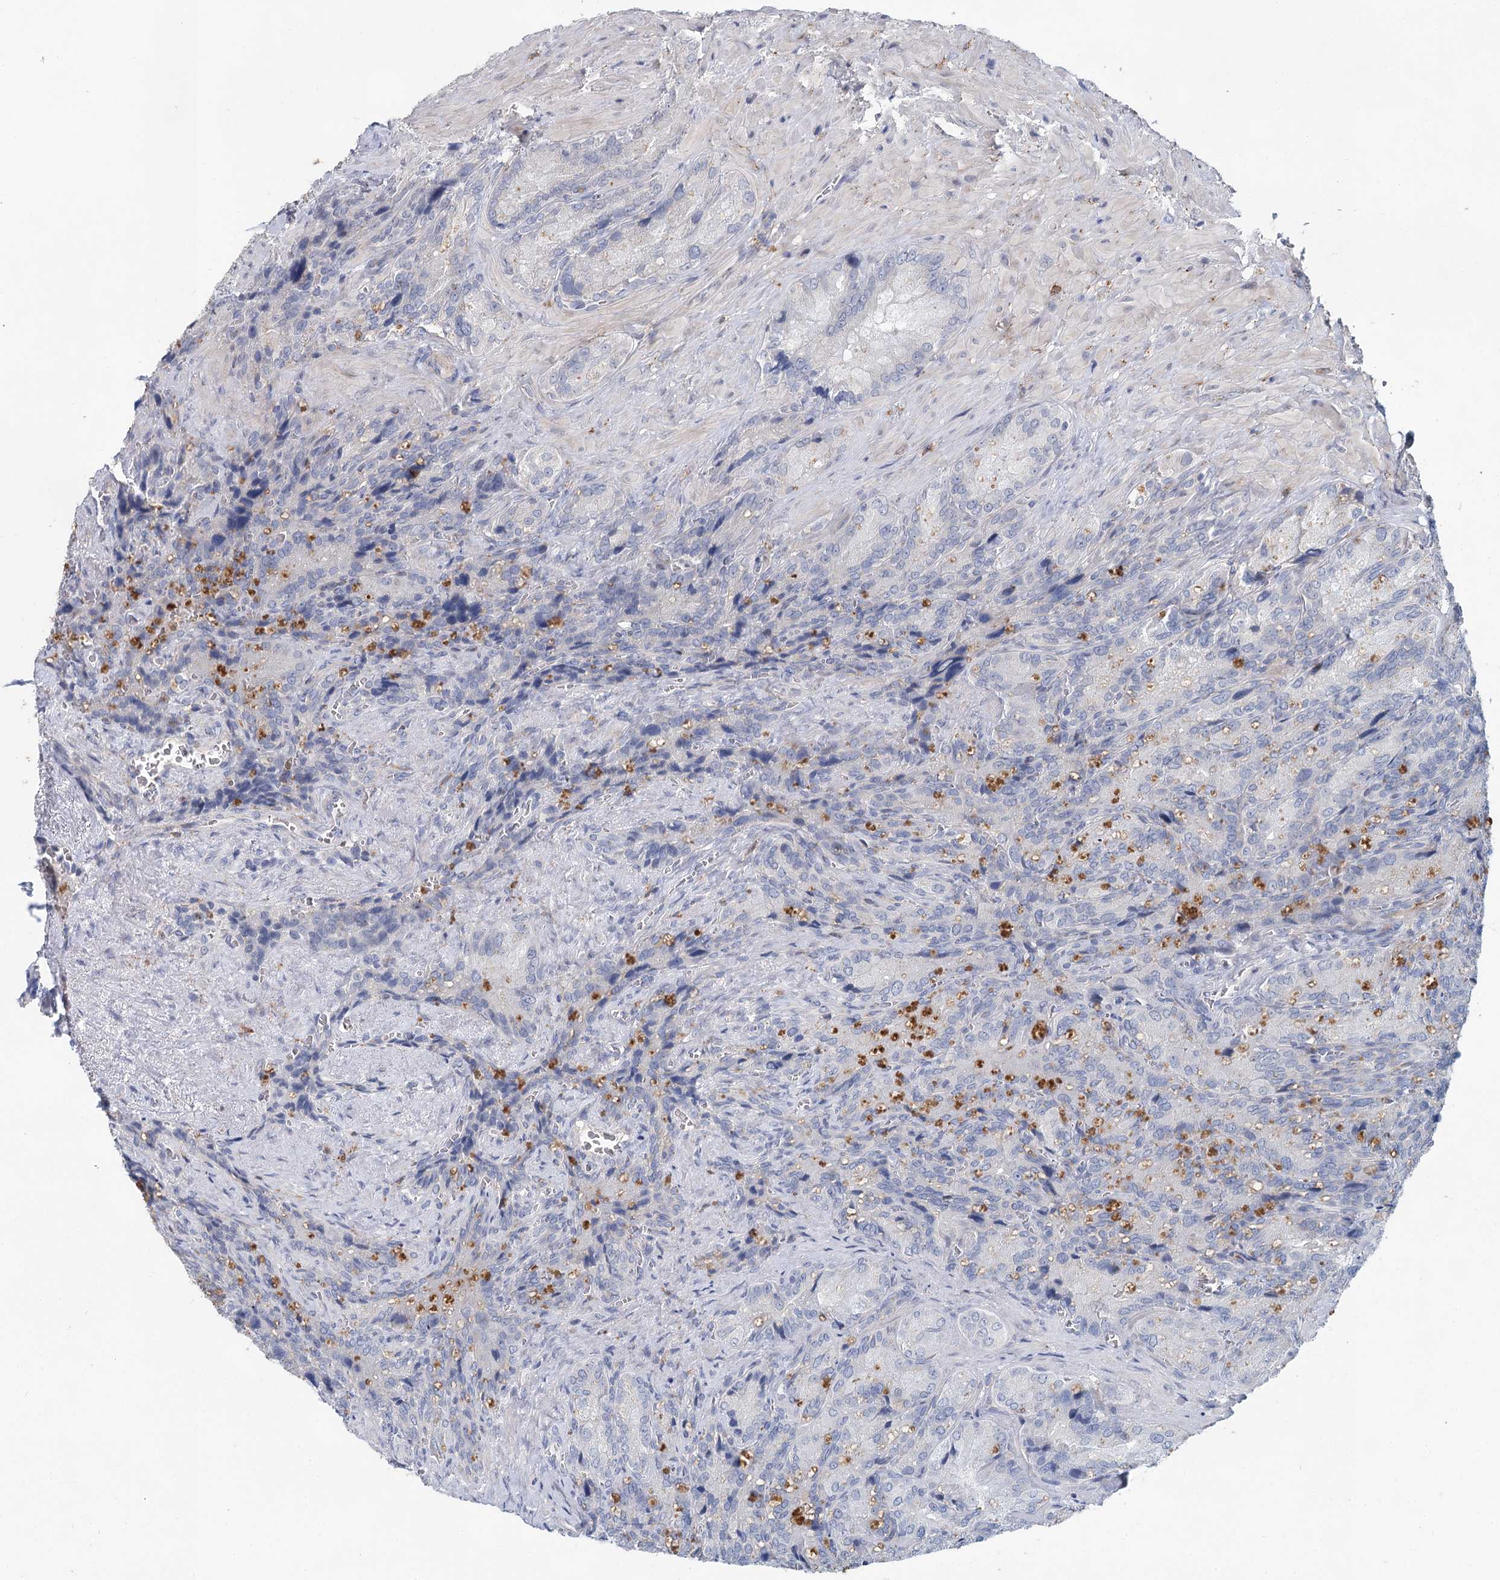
{"staining": {"intensity": "moderate", "quantity": "<25%", "location": "cytoplasmic/membranous"}, "tissue": "seminal vesicle", "cell_type": "Glandular cells", "image_type": "normal", "snomed": [{"axis": "morphology", "description": "Normal tissue, NOS"}, {"axis": "topography", "description": "Seminal veicle"}], "caption": "Moderate cytoplasmic/membranous staining for a protein is appreciated in approximately <25% of glandular cells of normal seminal vesicle using immunohistochemistry (IHC).", "gene": "SLC19A3", "patient": {"sex": "male", "age": 62}}